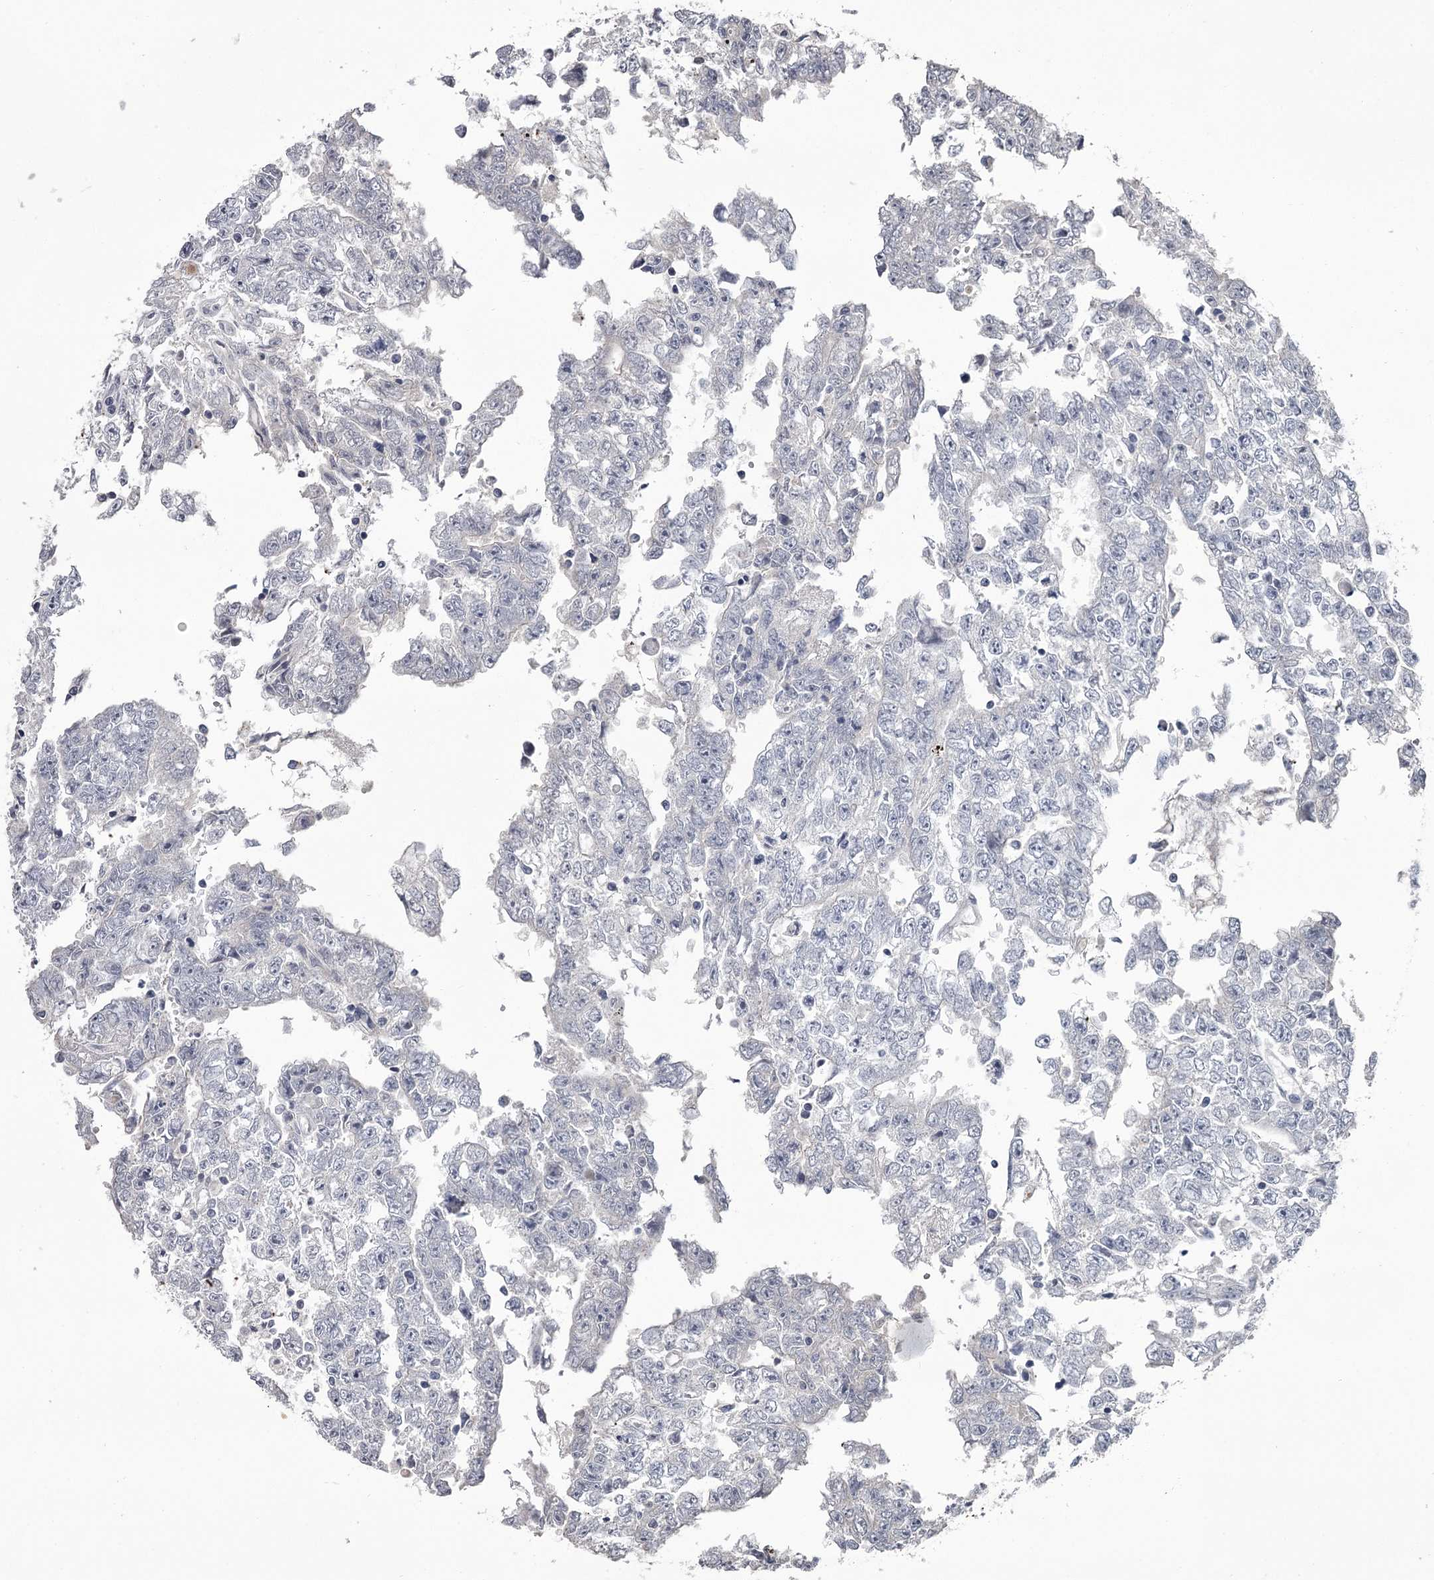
{"staining": {"intensity": "negative", "quantity": "none", "location": "none"}, "tissue": "testis cancer", "cell_type": "Tumor cells", "image_type": "cancer", "snomed": [{"axis": "morphology", "description": "Carcinoma, Embryonal, NOS"}, {"axis": "topography", "description": "Testis"}], "caption": "Immunohistochemistry (IHC) histopathology image of neoplastic tissue: testis cancer (embryonal carcinoma) stained with DAB (3,3'-diaminobenzidine) displays no significant protein staining in tumor cells.", "gene": "DAO", "patient": {"sex": "male", "age": 25}}